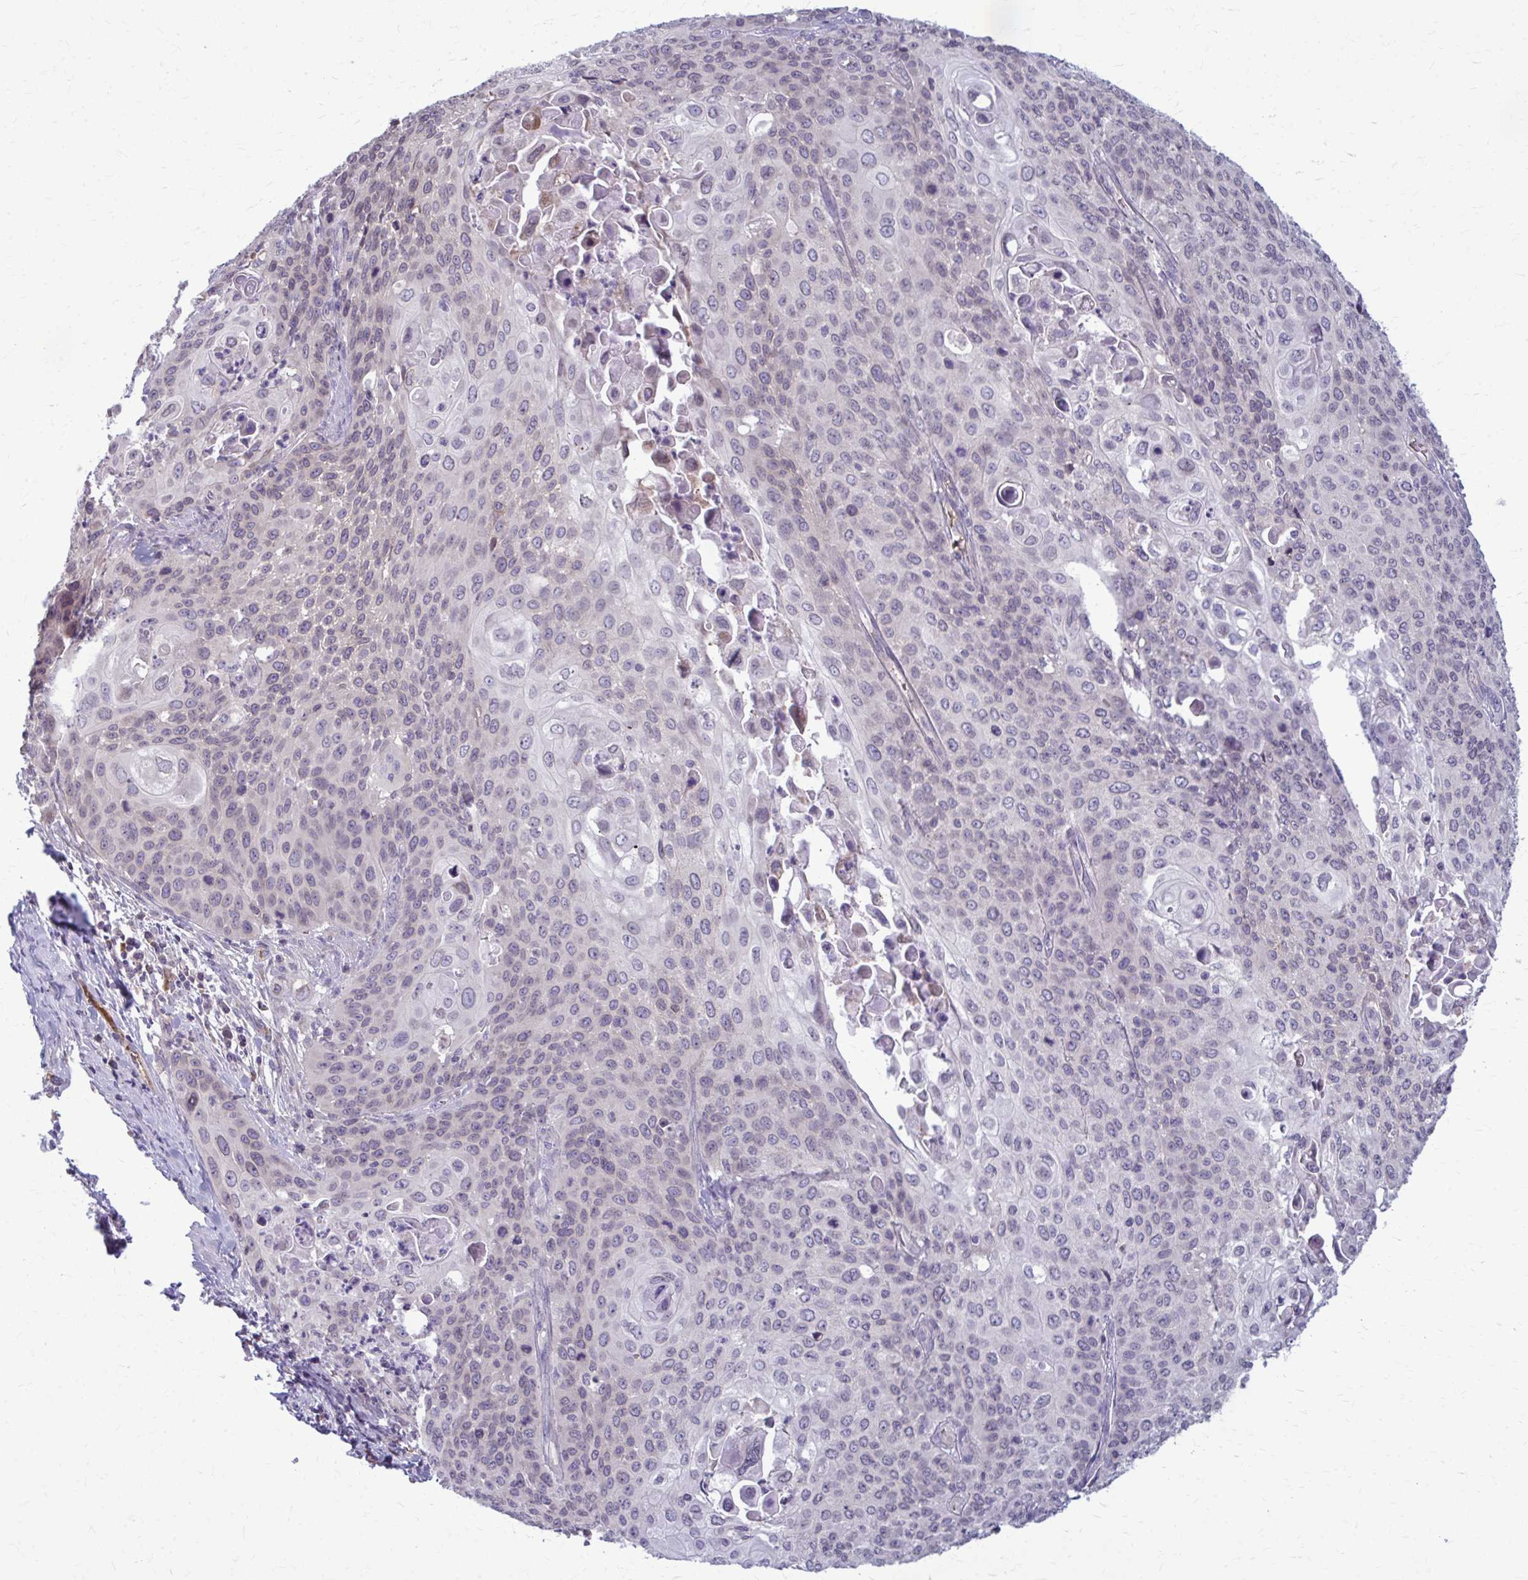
{"staining": {"intensity": "negative", "quantity": "none", "location": "none"}, "tissue": "cervical cancer", "cell_type": "Tumor cells", "image_type": "cancer", "snomed": [{"axis": "morphology", "description": "Squamous cell carcinoma, NOS"}, {"axis": "topography", "description": "Cervix"}], "caption": "This is a photomicrograph of IHC staining of cervical cancer (squamous cell carcinoma), which shows no positivity in tumor cells.", "gene": "MCRIP2", "patient": {"sex": "female", "age": 65}}